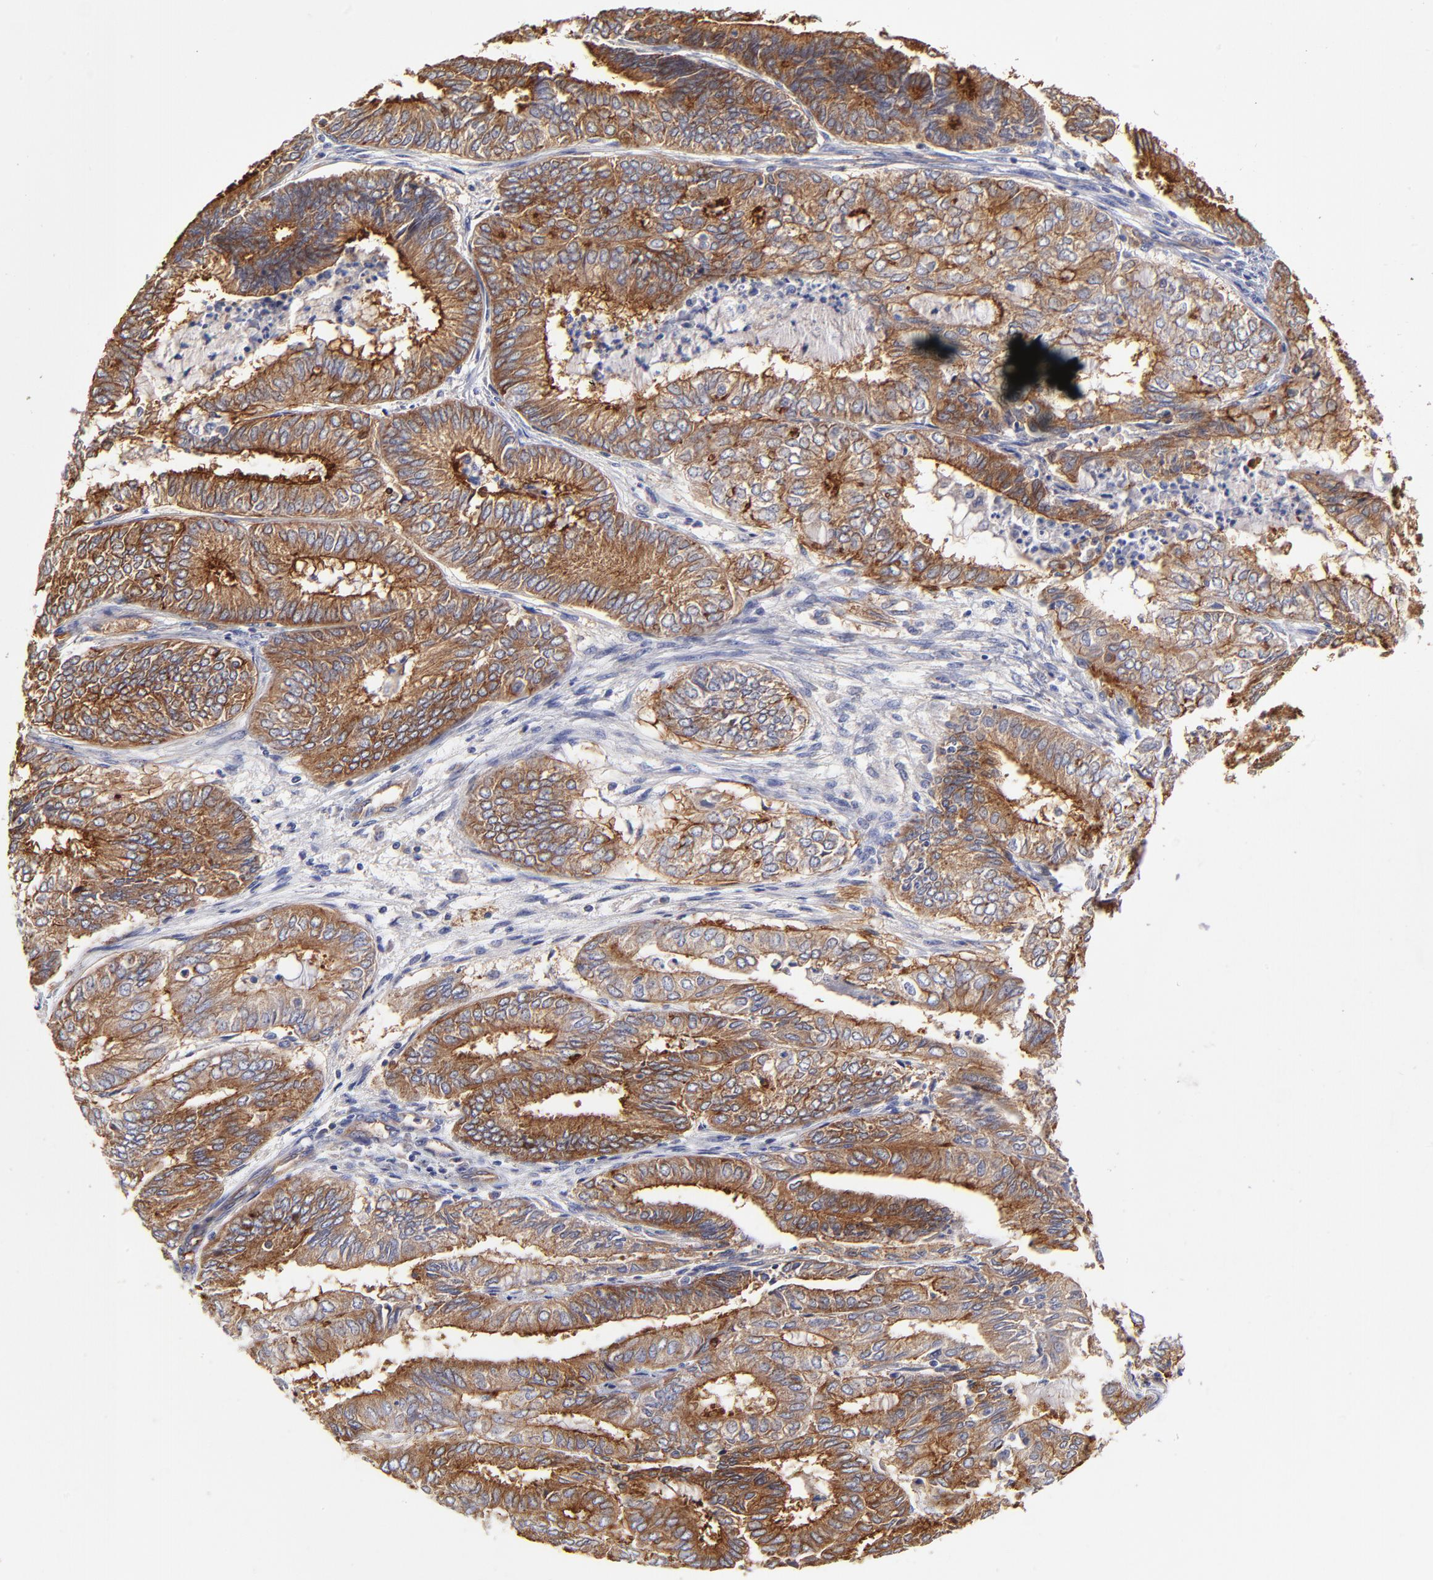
{"staining": {"intensity": "strong", "quantity": ">75%", "location": "cytoplasmic/membranous"}, "tissue": "endometrial cancer", "cell_type": "Tumor cells", "image_type": "cancer", "snomed": [{"axis": "morphology", "description": "Adenocarcinoma, NOS"}, {"axis": "topography", "description": "Endometrium"}], "caption": "Endometrial cancer (adenocarcinoma) stained for a protein exhibits strong cytoplasmic/membranous positivity in tumor cells. (IHC, brightfield microscopy, high magnification).", "gene": "CD2AP", "patient": {"sex": "female", "age": 59}}